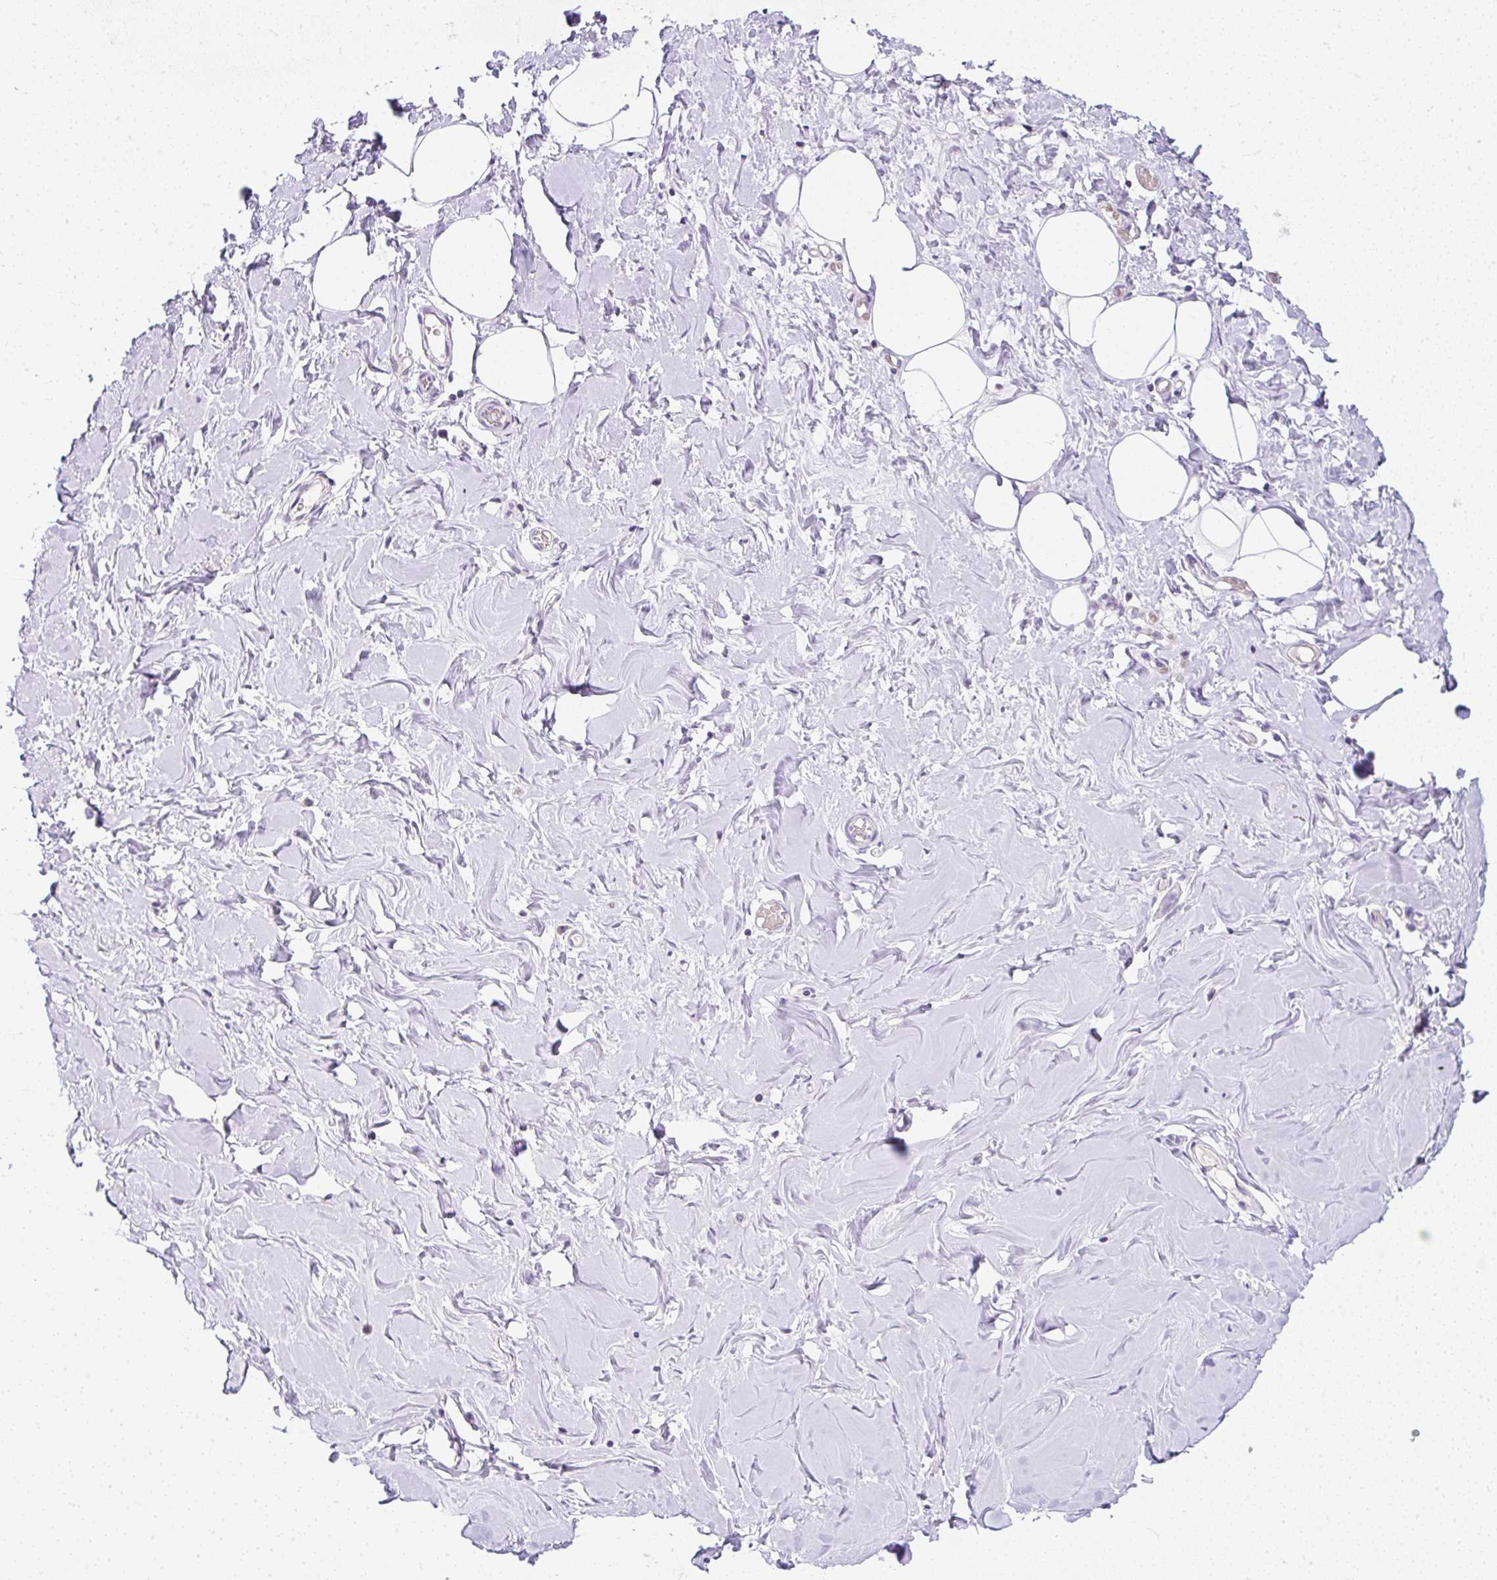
{"staining": {"intensity": "negative", "quantity": "none", "location": "none"}, "tissue": "breast", "cell_type": "Adipocytes", "image_type": "normal", "snomed": [{"axis": "morphology", "description": "Normal tissue, NOS"}, {"axis": "topography", "description": "Breast"}], "caption": "Photomicrograph shows no protein positivity in adipocytes of normal breast.", "gene": "DTX4", "patient": {"sex": "female", "age": 27}}